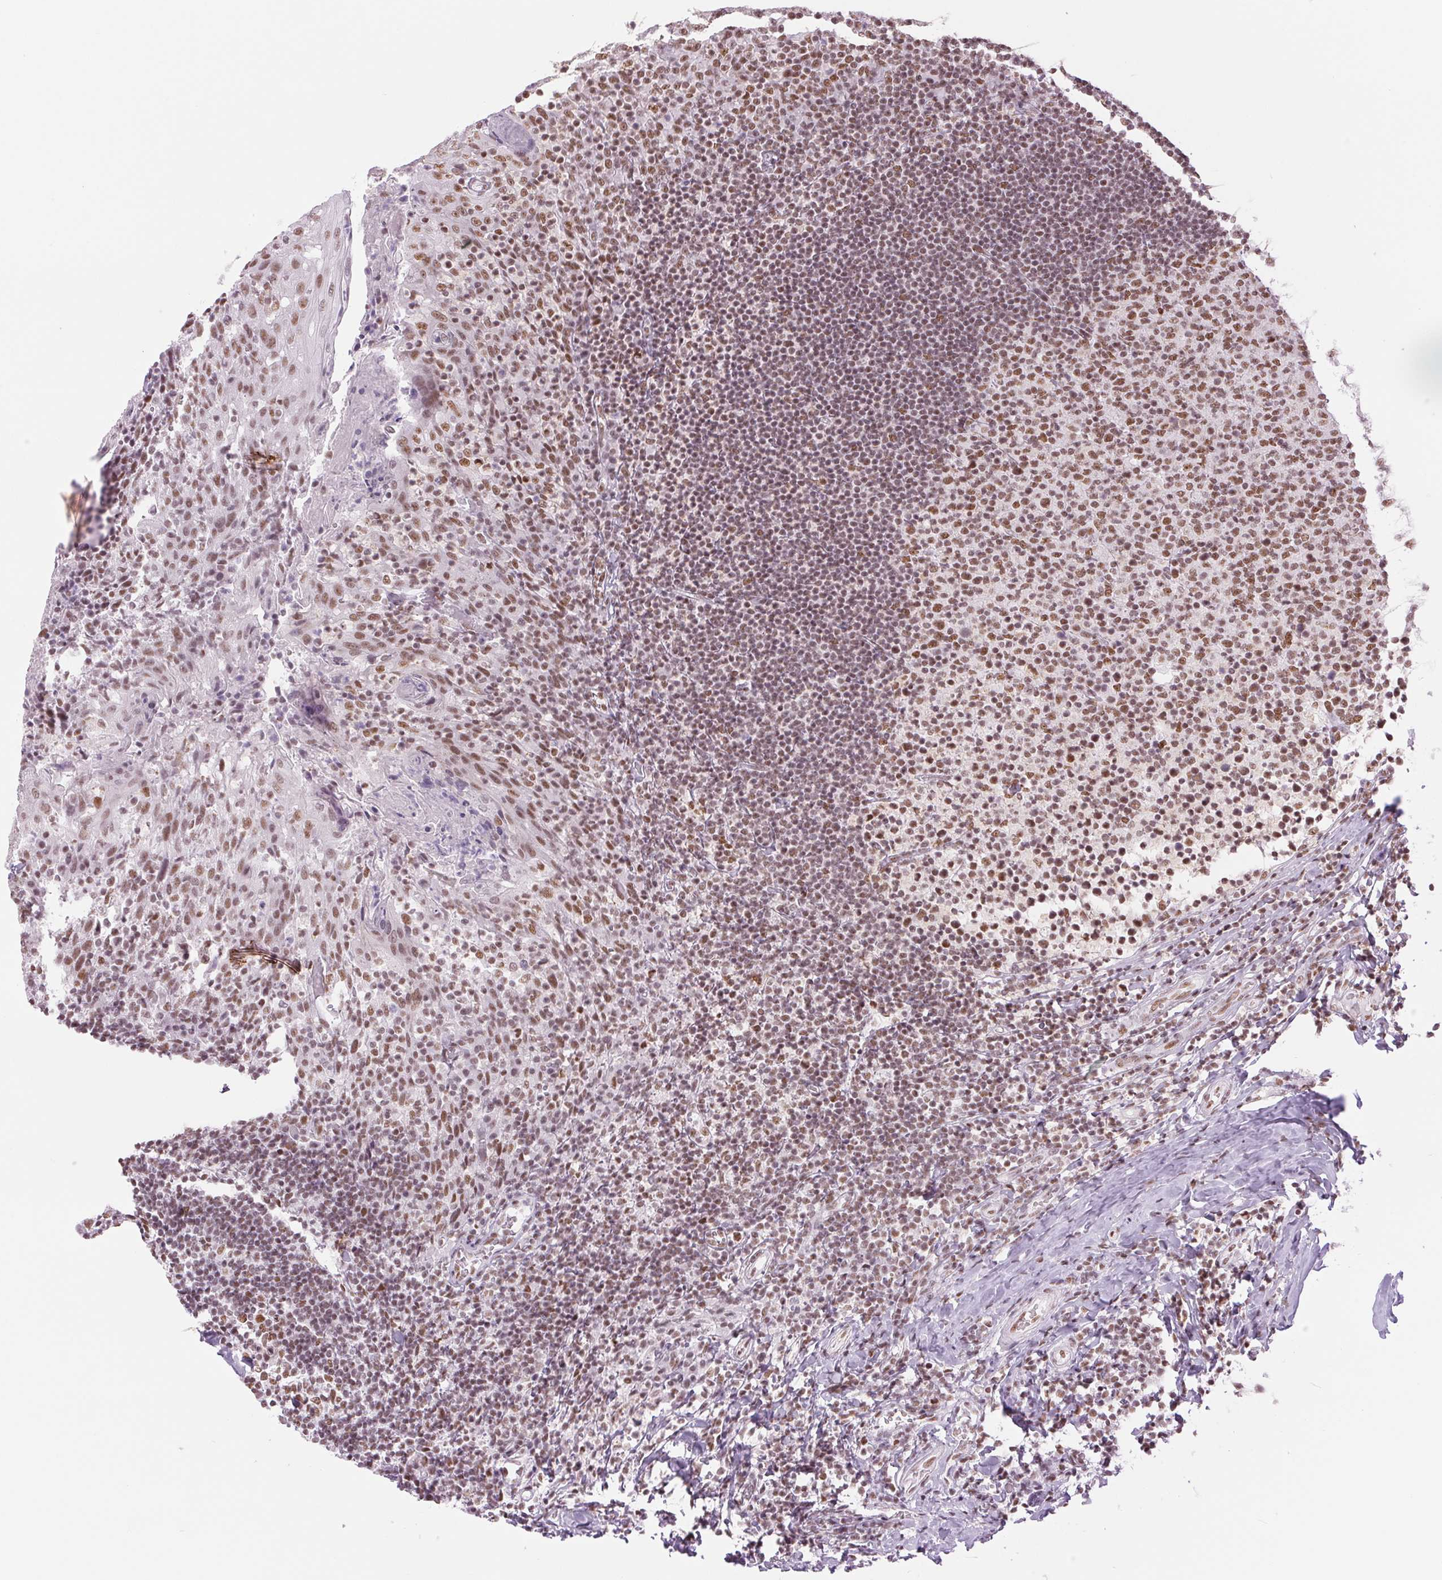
{"staining": {"intensity": "moderate", "quantity": ">75%", "location": "nuclear"}, "tissue": "tonsil", "cell_type": "Germinal center cells", "image_type": "normal", "snomed": [{"axis": "morphology", "description": "Normal tissue, NOS"}, {"axis": "topography", "description": "Tonsil"}], "caption": "Protein expression analysis of normal human tonsil reveals moderate nuclear staining in approximately >75% of germinal center cells.", "gene": "ZFR2", "patient": {"sex": "female", "age": 10}}